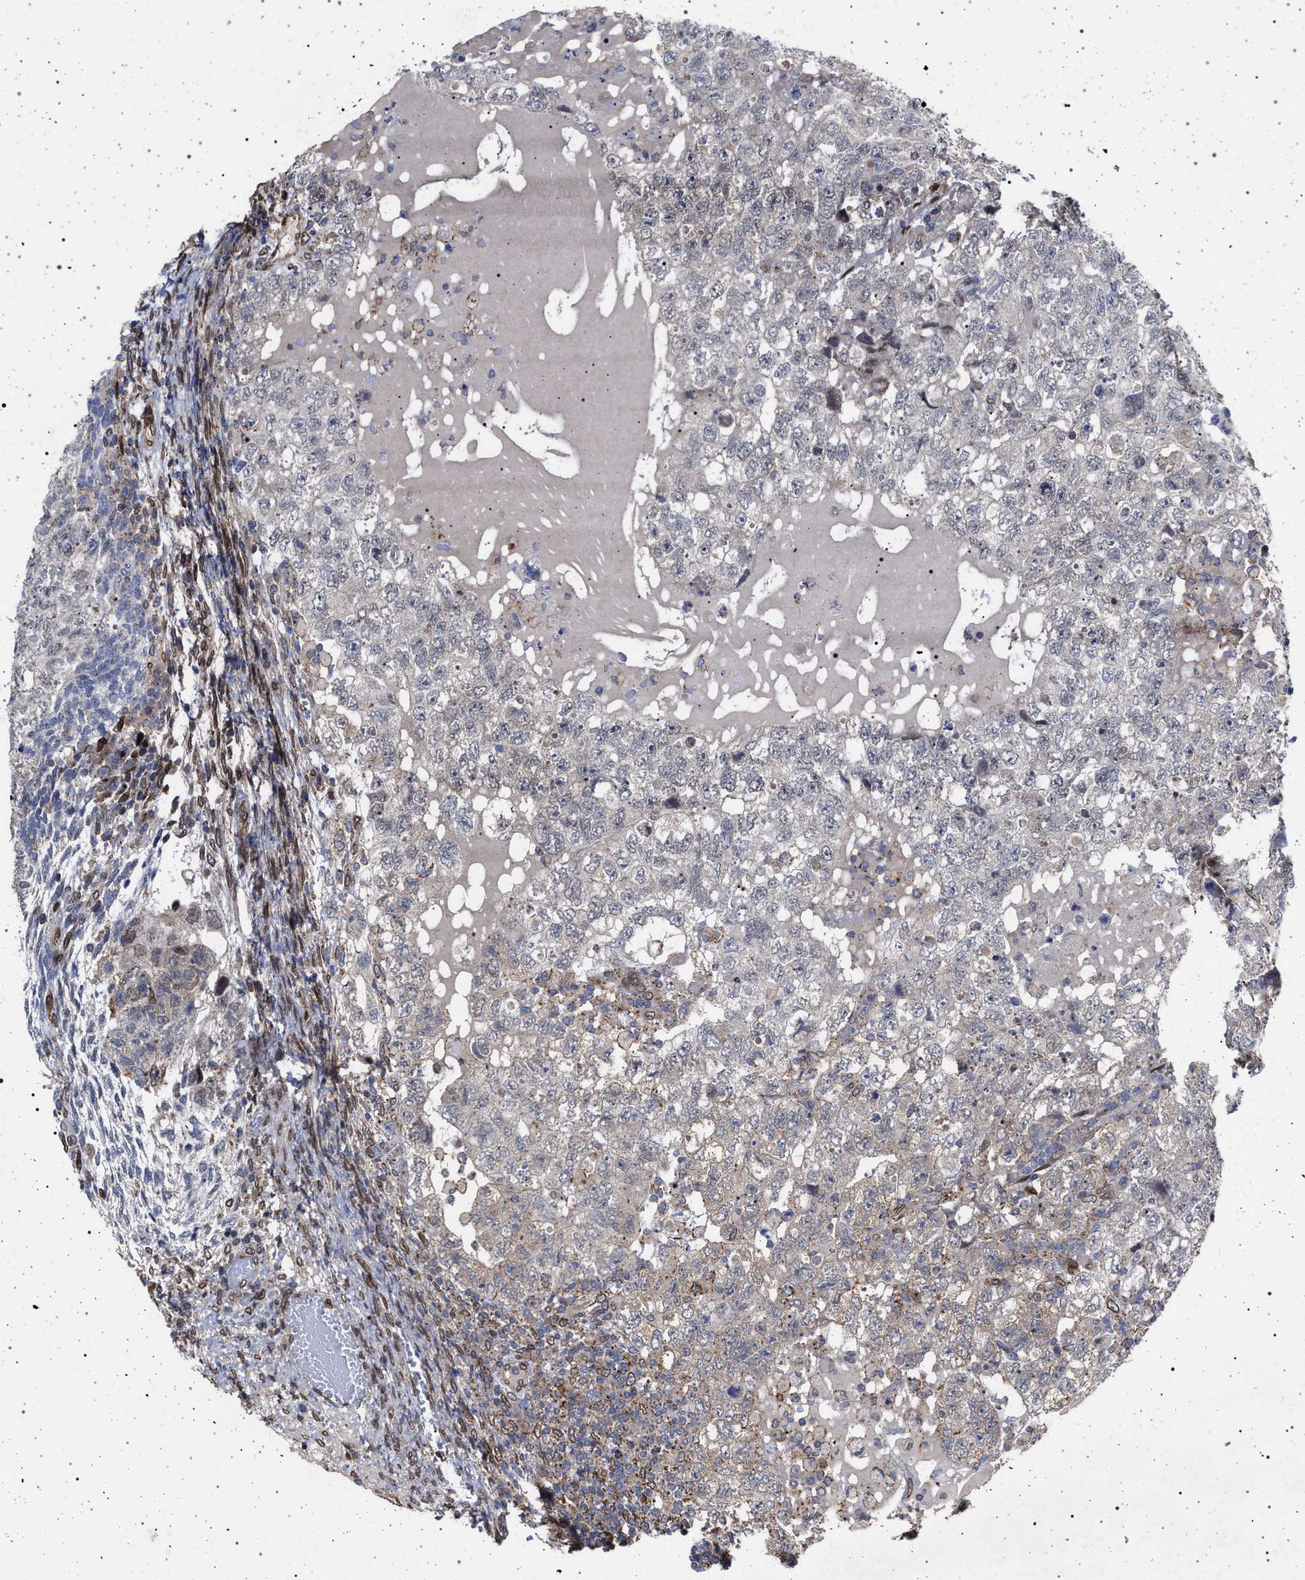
{"staining": {"intensity": "weak", "quantity": "<25%", "location": "cytoplasmic/membranous"}, "tissue": "testis cancer", "cell_type": "Tumor cells", "image_type": "cancer", "snomed": [{"axis": "morphology", "description": "Carcinoma, Embryonal, NOS"}, {"axis": "topography", "description": "Testis"}], "caption": "The micrograph demonstrates no significant expression in tumor cells of testis cancer (embryonal carcinoma).", "gene": "ING2", "patient": {"sex": "male", "age": 36}}